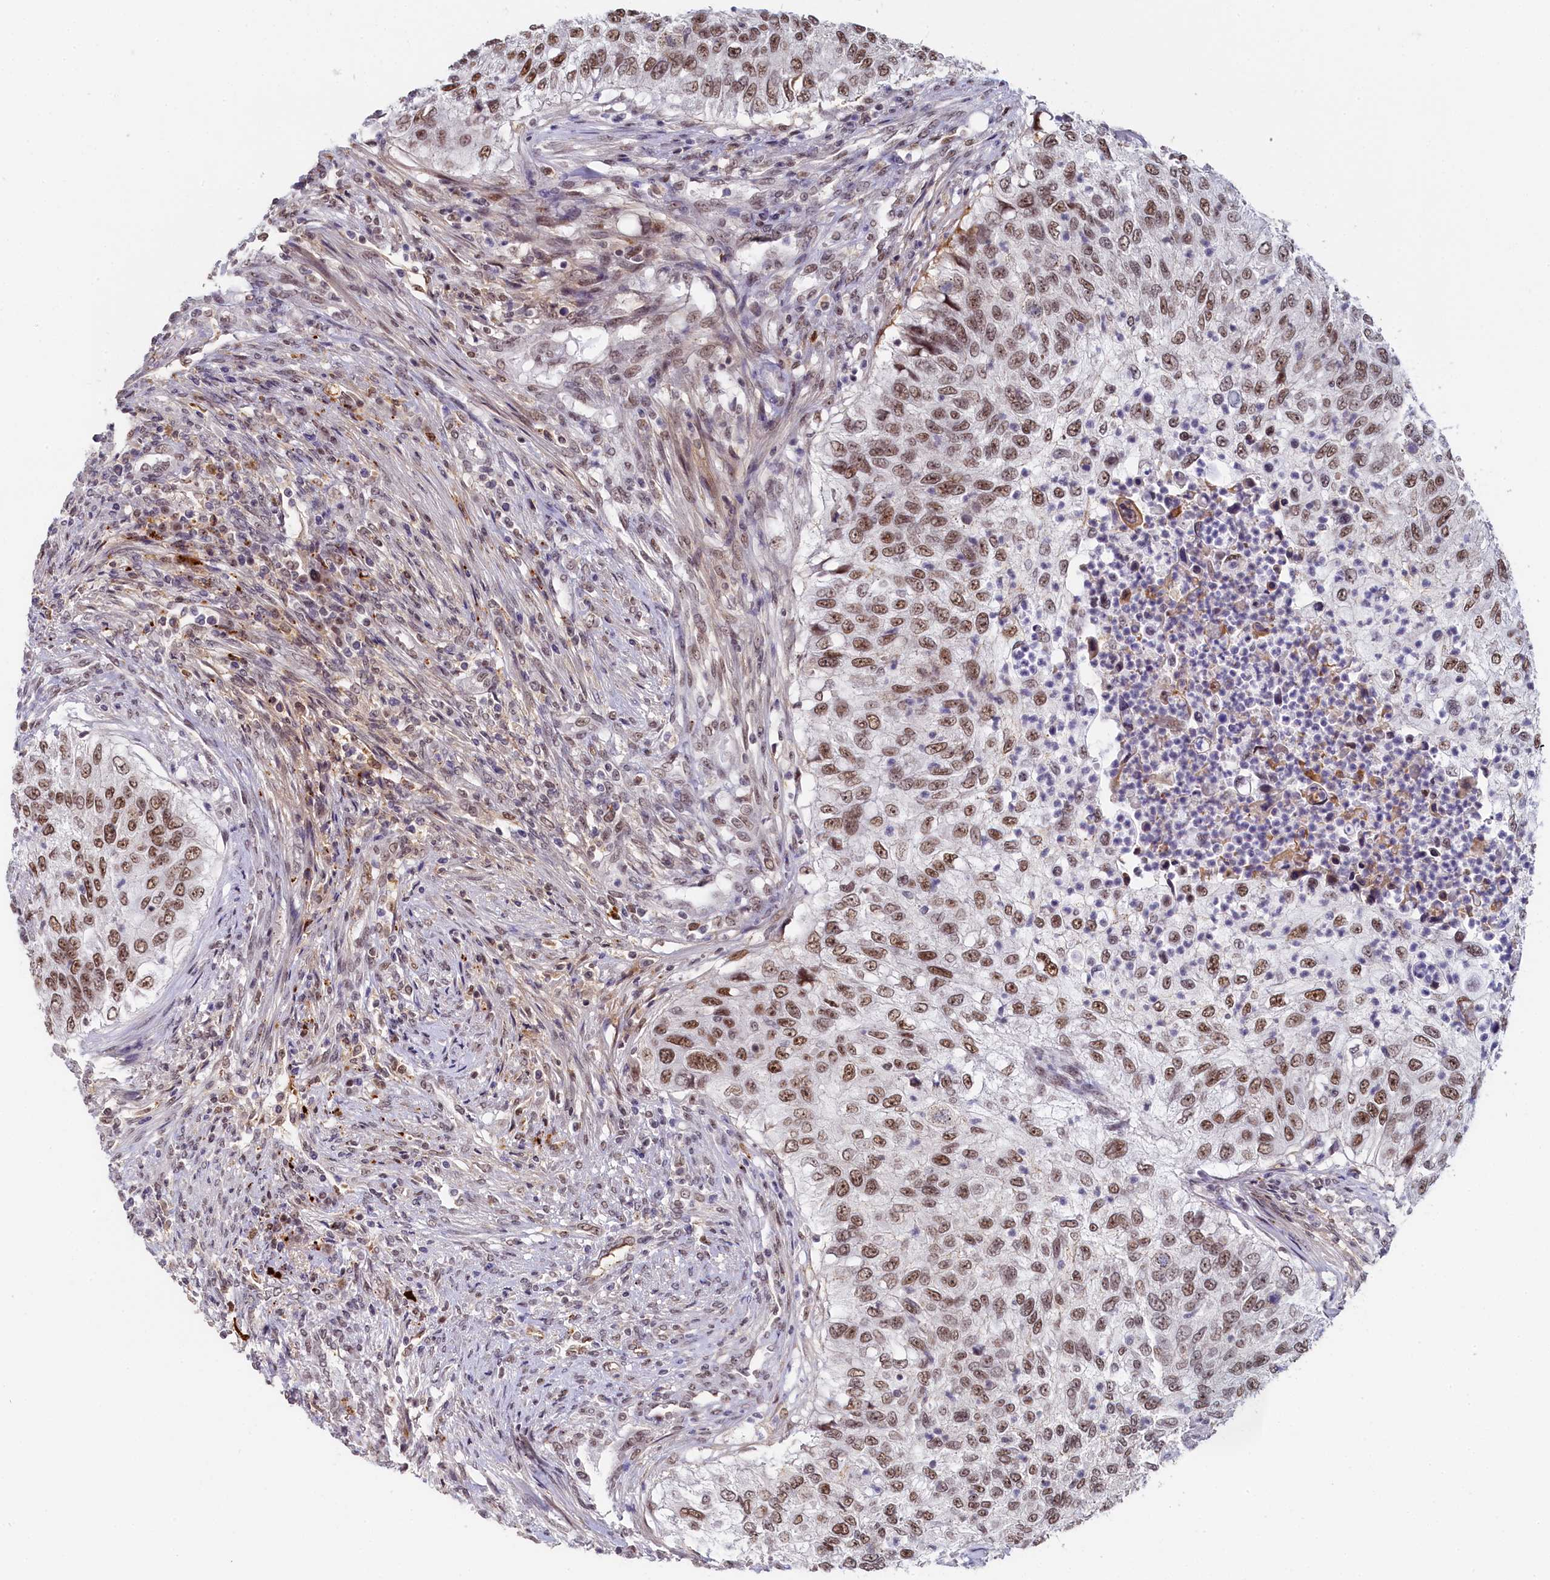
{"staining": {"intensity": "moderate", "quantity": ">75%", "location": "nuclear"}, "tissue": "urothelial cancer", "cell_type": "Tumor cells", "image_type": "cancer", "snomed": [{"axis": "morphology", "description": "Urothelial carcinoma, High grade"}, {"axis": "topography", "description": "Urinary bladder"}], "caption": "Moderate nuclear protein staining is seen in approximately >75% of tumor cells in urothelial carcinoma (high-grade).", "gene": "INTS14", "patient": {"sex": "female", "age": 60}}